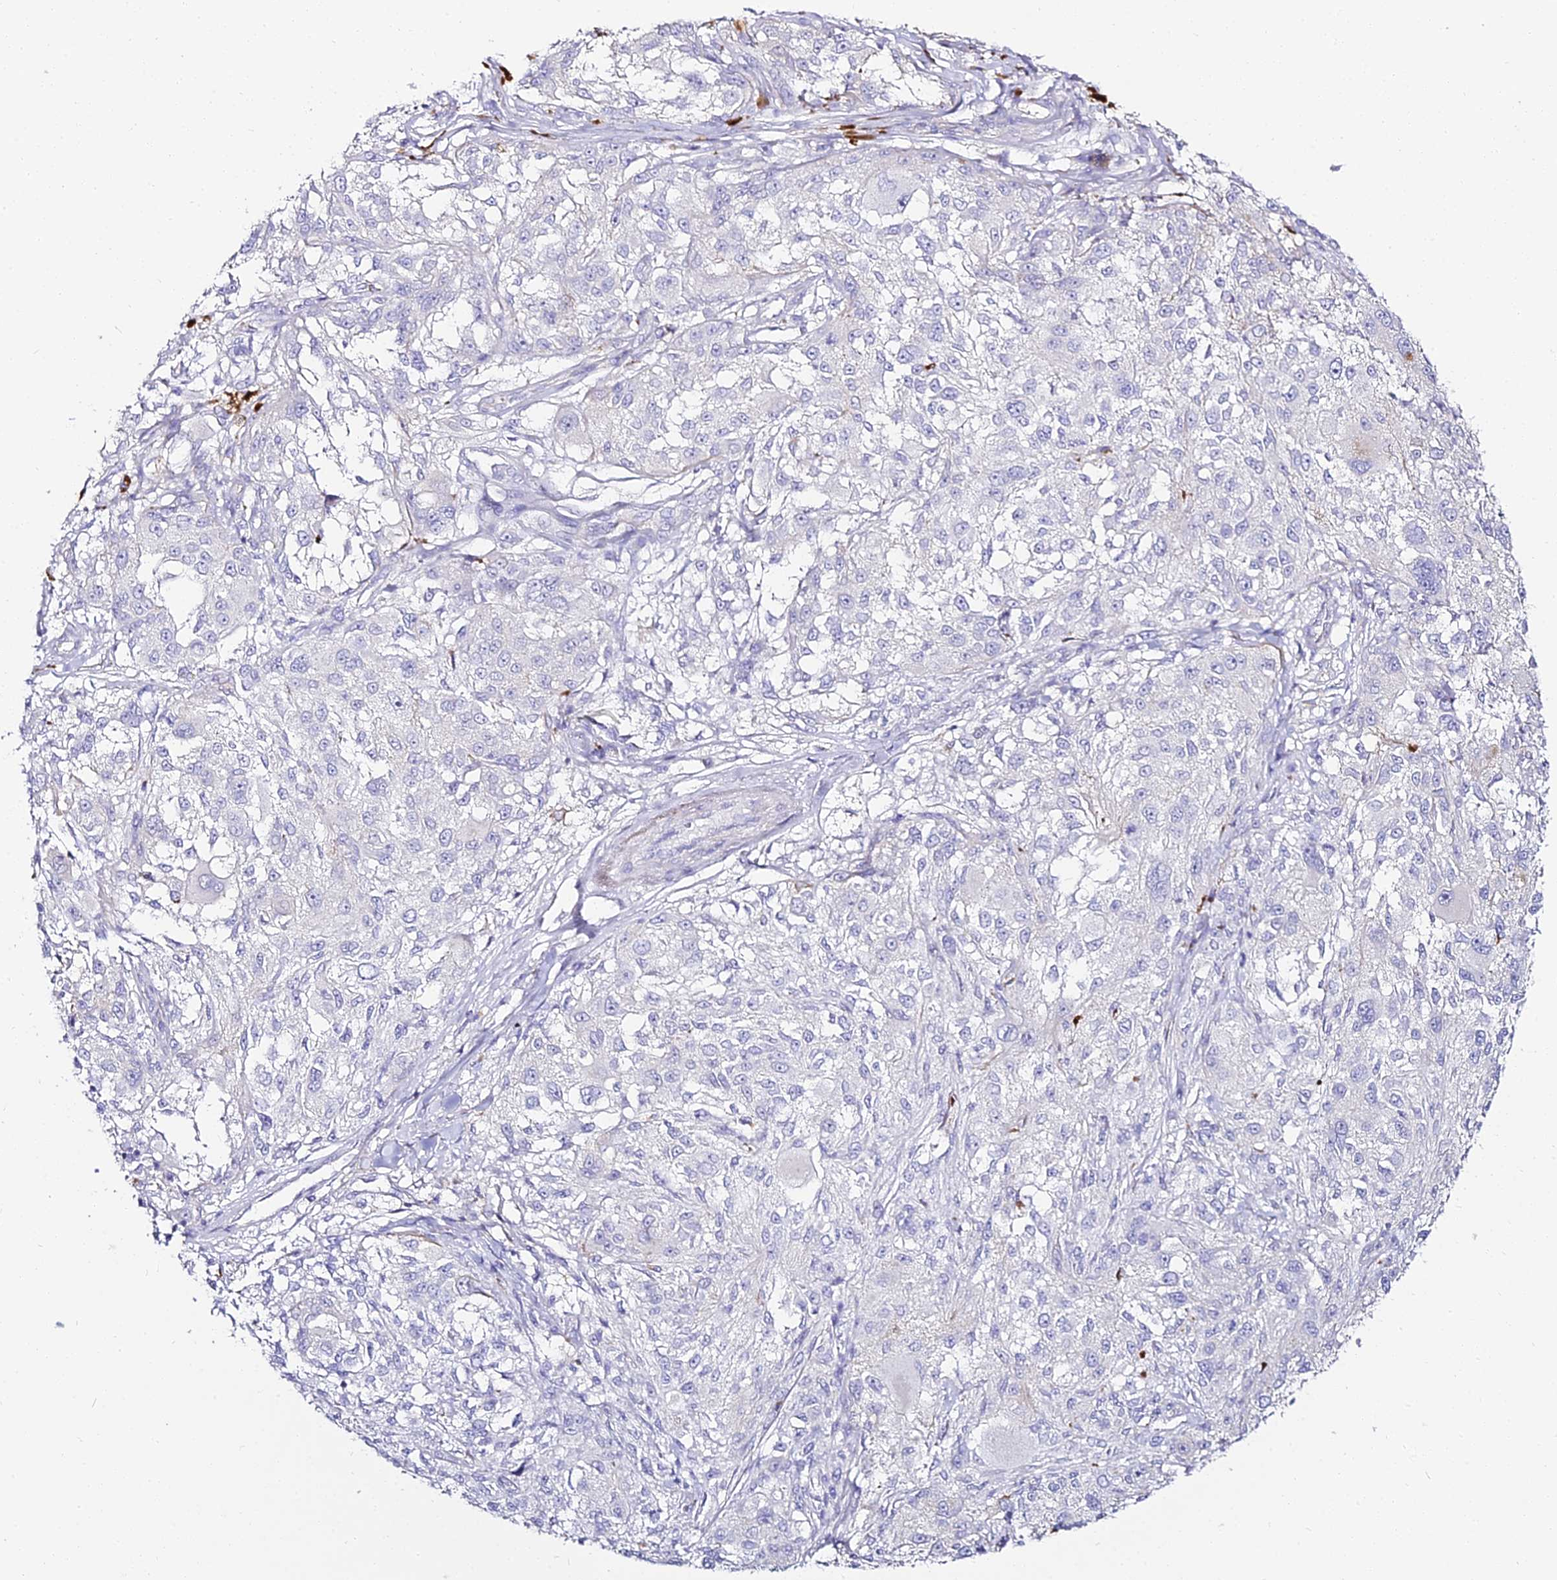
{"staining": {"intensity": "negative", "quantity": "none", "location": "none"}, "tissue": "melanoma", "cell_type": "Tumor cells", "image_type": "cancer", "snomed": [{"axis": "morphology", "description": "Necrosis, NOS"}, {"axis": "morphology", "description": "Malignant melanoma, NOS"}, {"axis": "topography", "description": "Skin"}], "caption": "The micrograph demonstrates no staining of tumor cells in malignant melanoma.", "gene": "ALPG", "patient": {"sex": "female", "age": 87}}